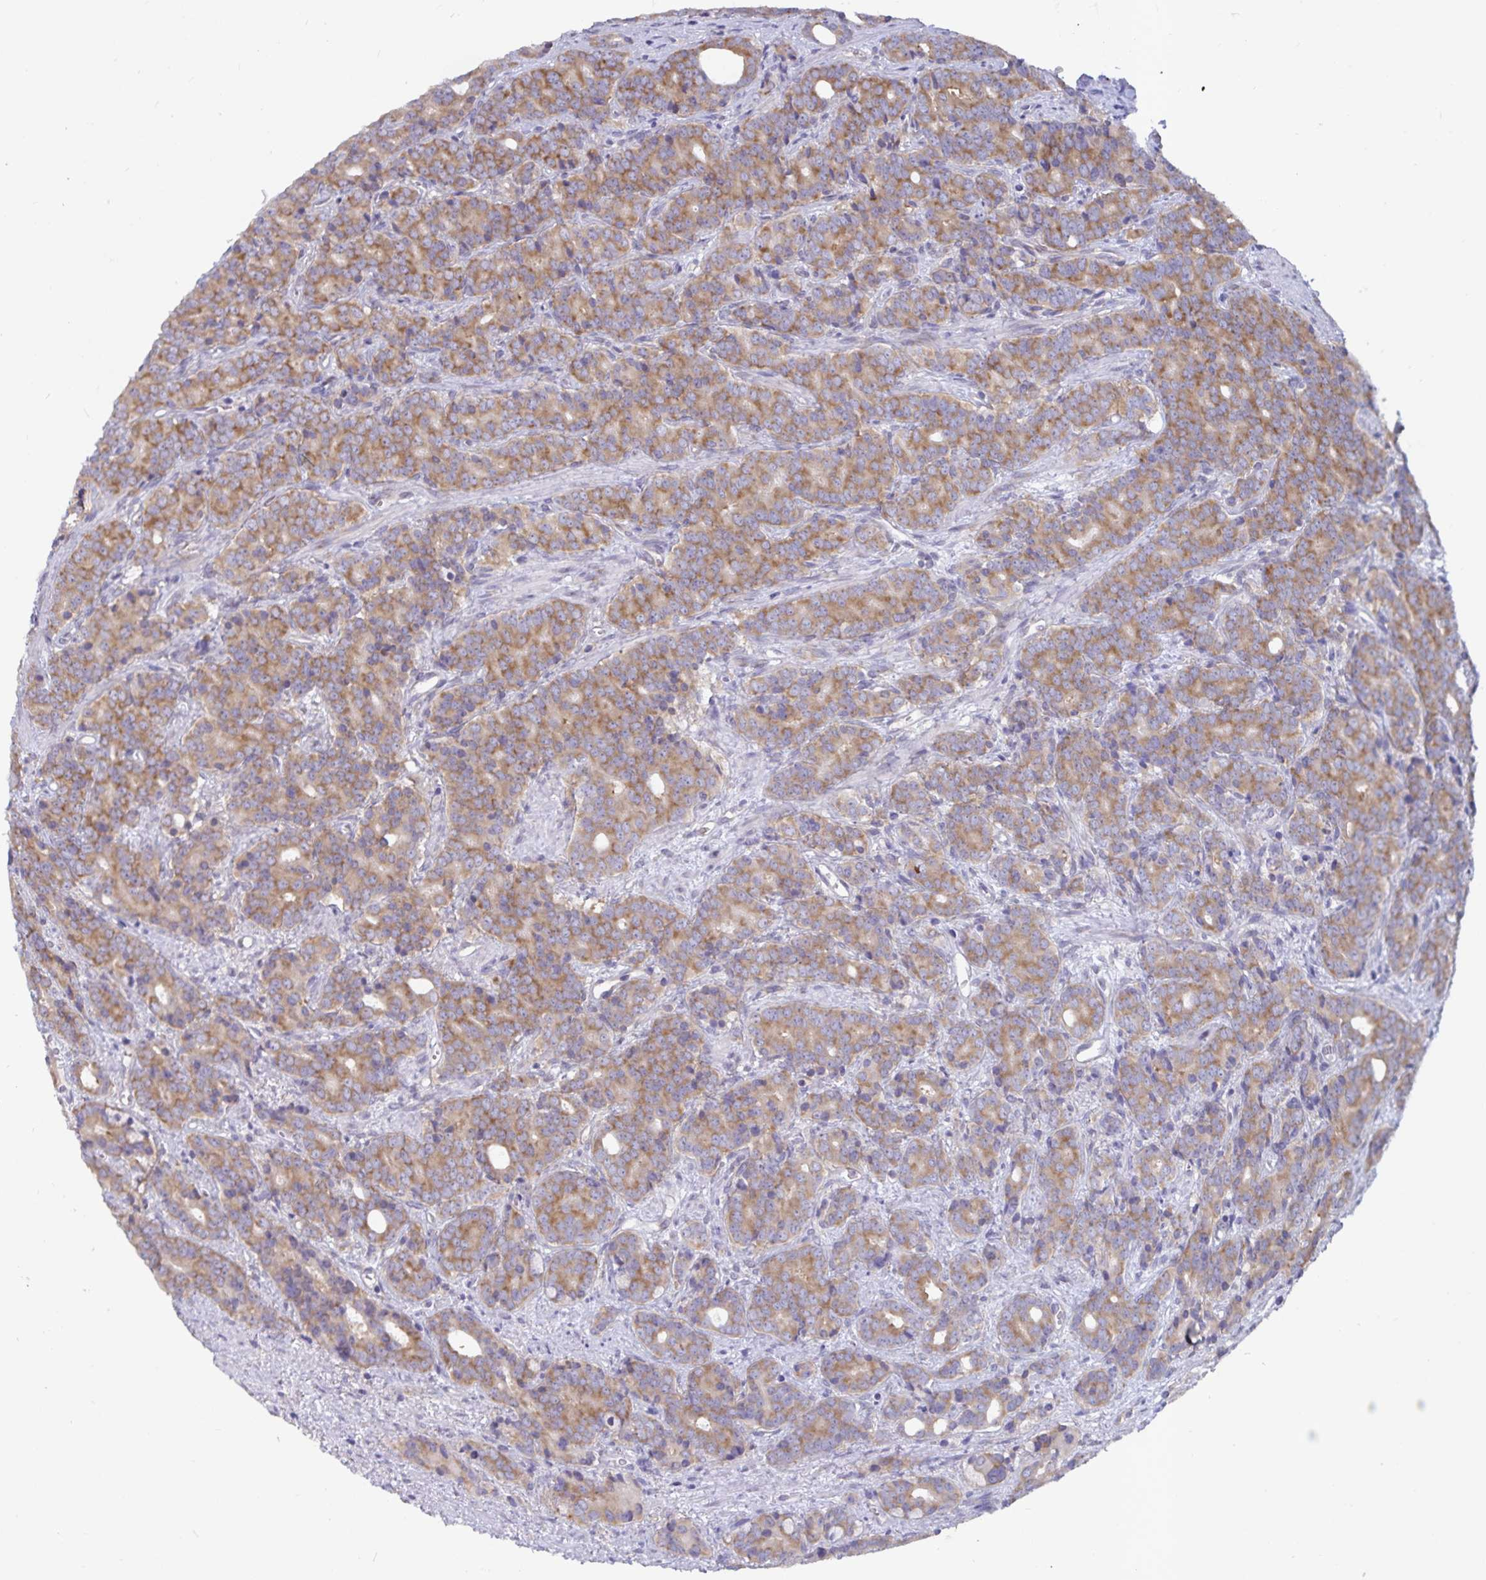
{"staining": {"intensity": "moderate", "quantity": ">75%", "location": "cytoplasmic/membranous"}, "tissue": "prostate cancer", "cell_type": "Tumor cells", "image_type": "cancer", "snomed": [{"axis": "morphology", "description": "Adenocarcinoma, High grade"}, {"axis": "topography", "description": "Prostate"}], "caption": "Immunohistochemical staining of prostate cancer (adenocarcinoma (high-grade)) demonstrates medium levels of moderate cytoplasmic/membranous protein staining in about >75% of tumor cells.", "gene": "FAM120A", "patient": {"sex": "male", "age": 84}}